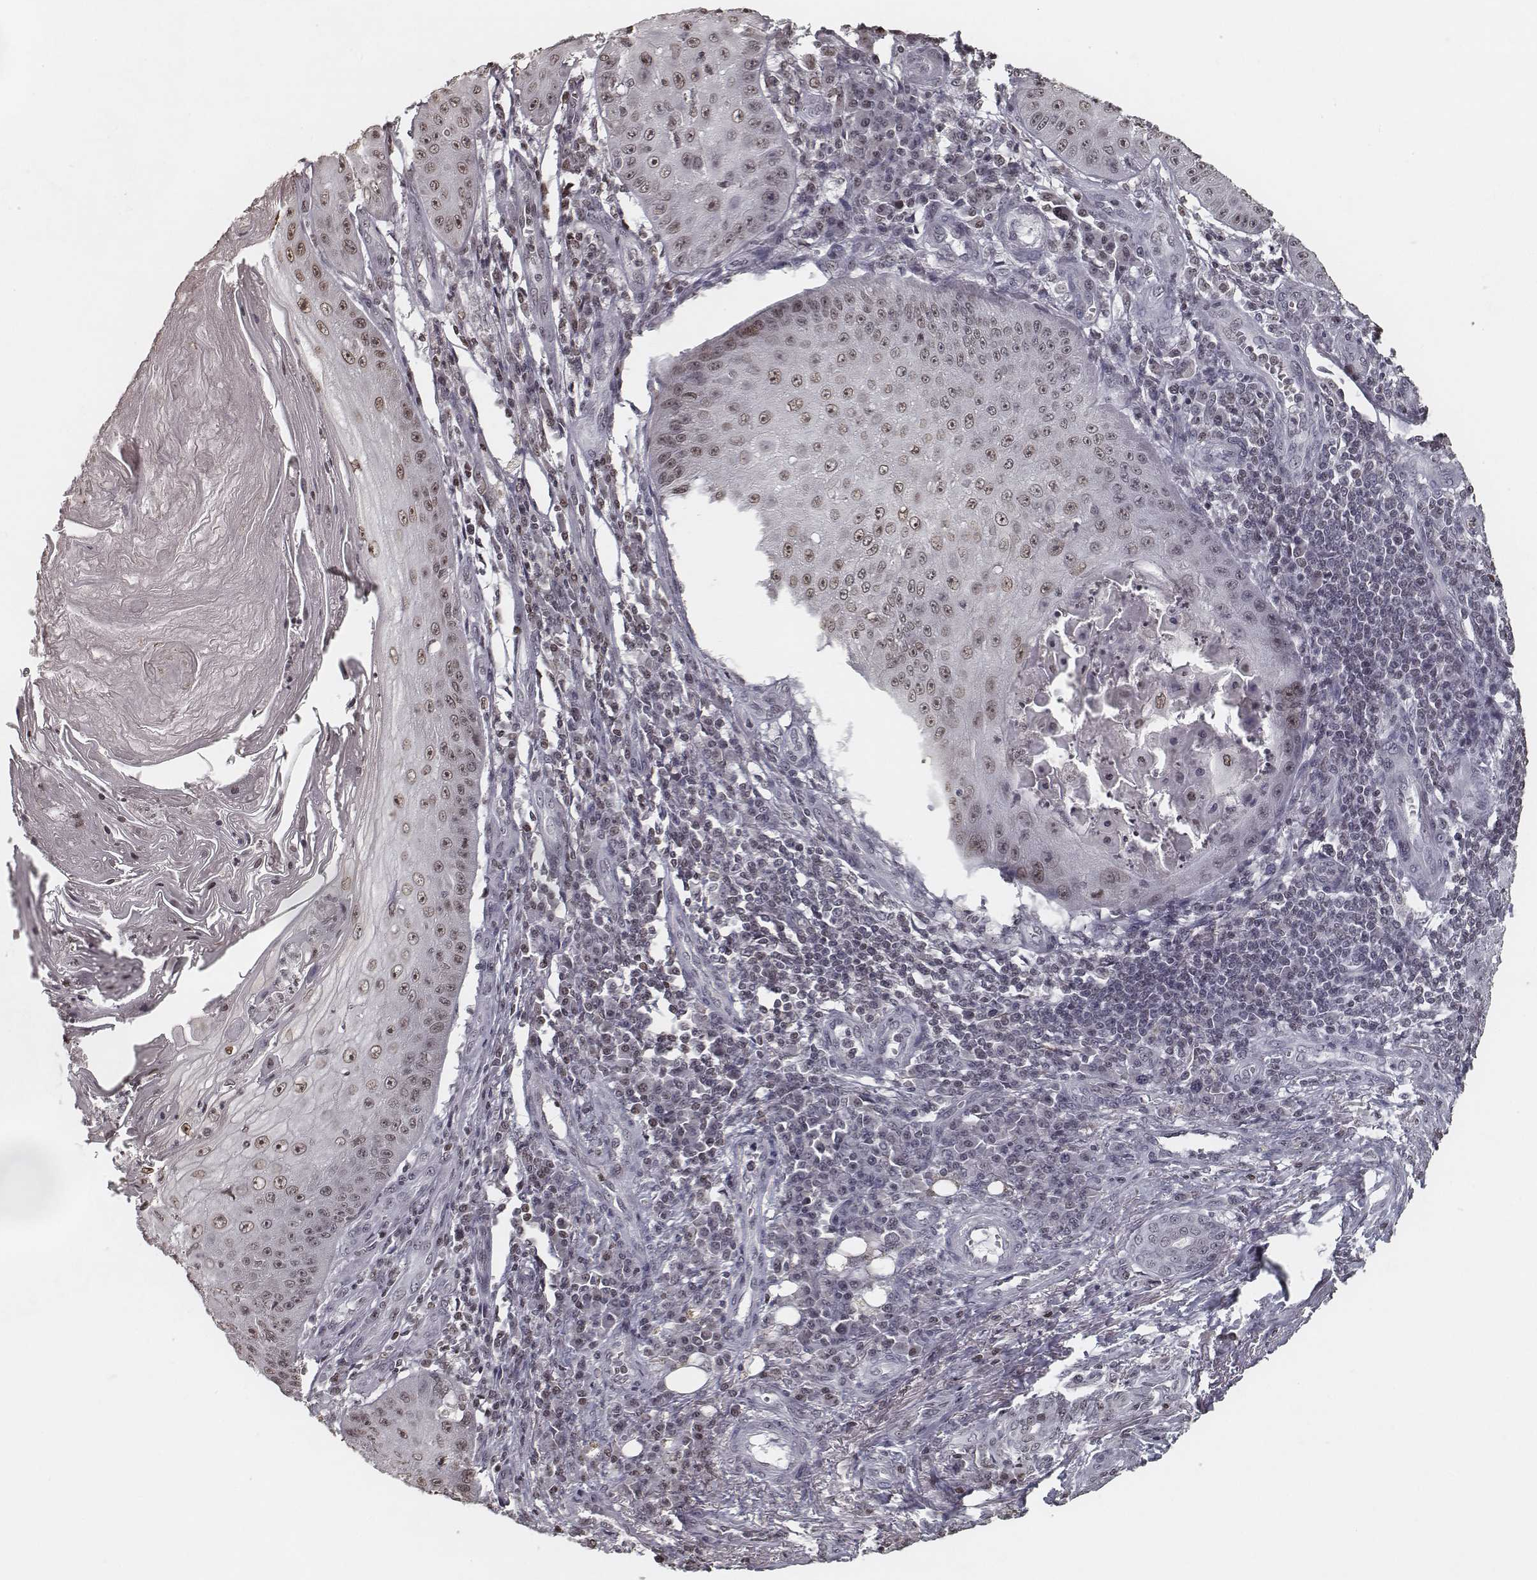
{"staining": {"intensity": "weak", "quantity": ">75%", "location": "nuclear"}, "tissue": "skin cancer", "cell_type": "Tumor cells", "image_type": "cancer", "snomed": [{"axis": "morphology", "description": "Squamous cell carcinoma, NOS"}, {"axis": "topography", "description": "Skin"}], "caption": "Protein staining reveals weak nuclear positivity in about >75% of tumor cells in squamous cell carcinoma (skin).", "gene": "HMGA2", "patient": {"sex": "male", "age": 70}}